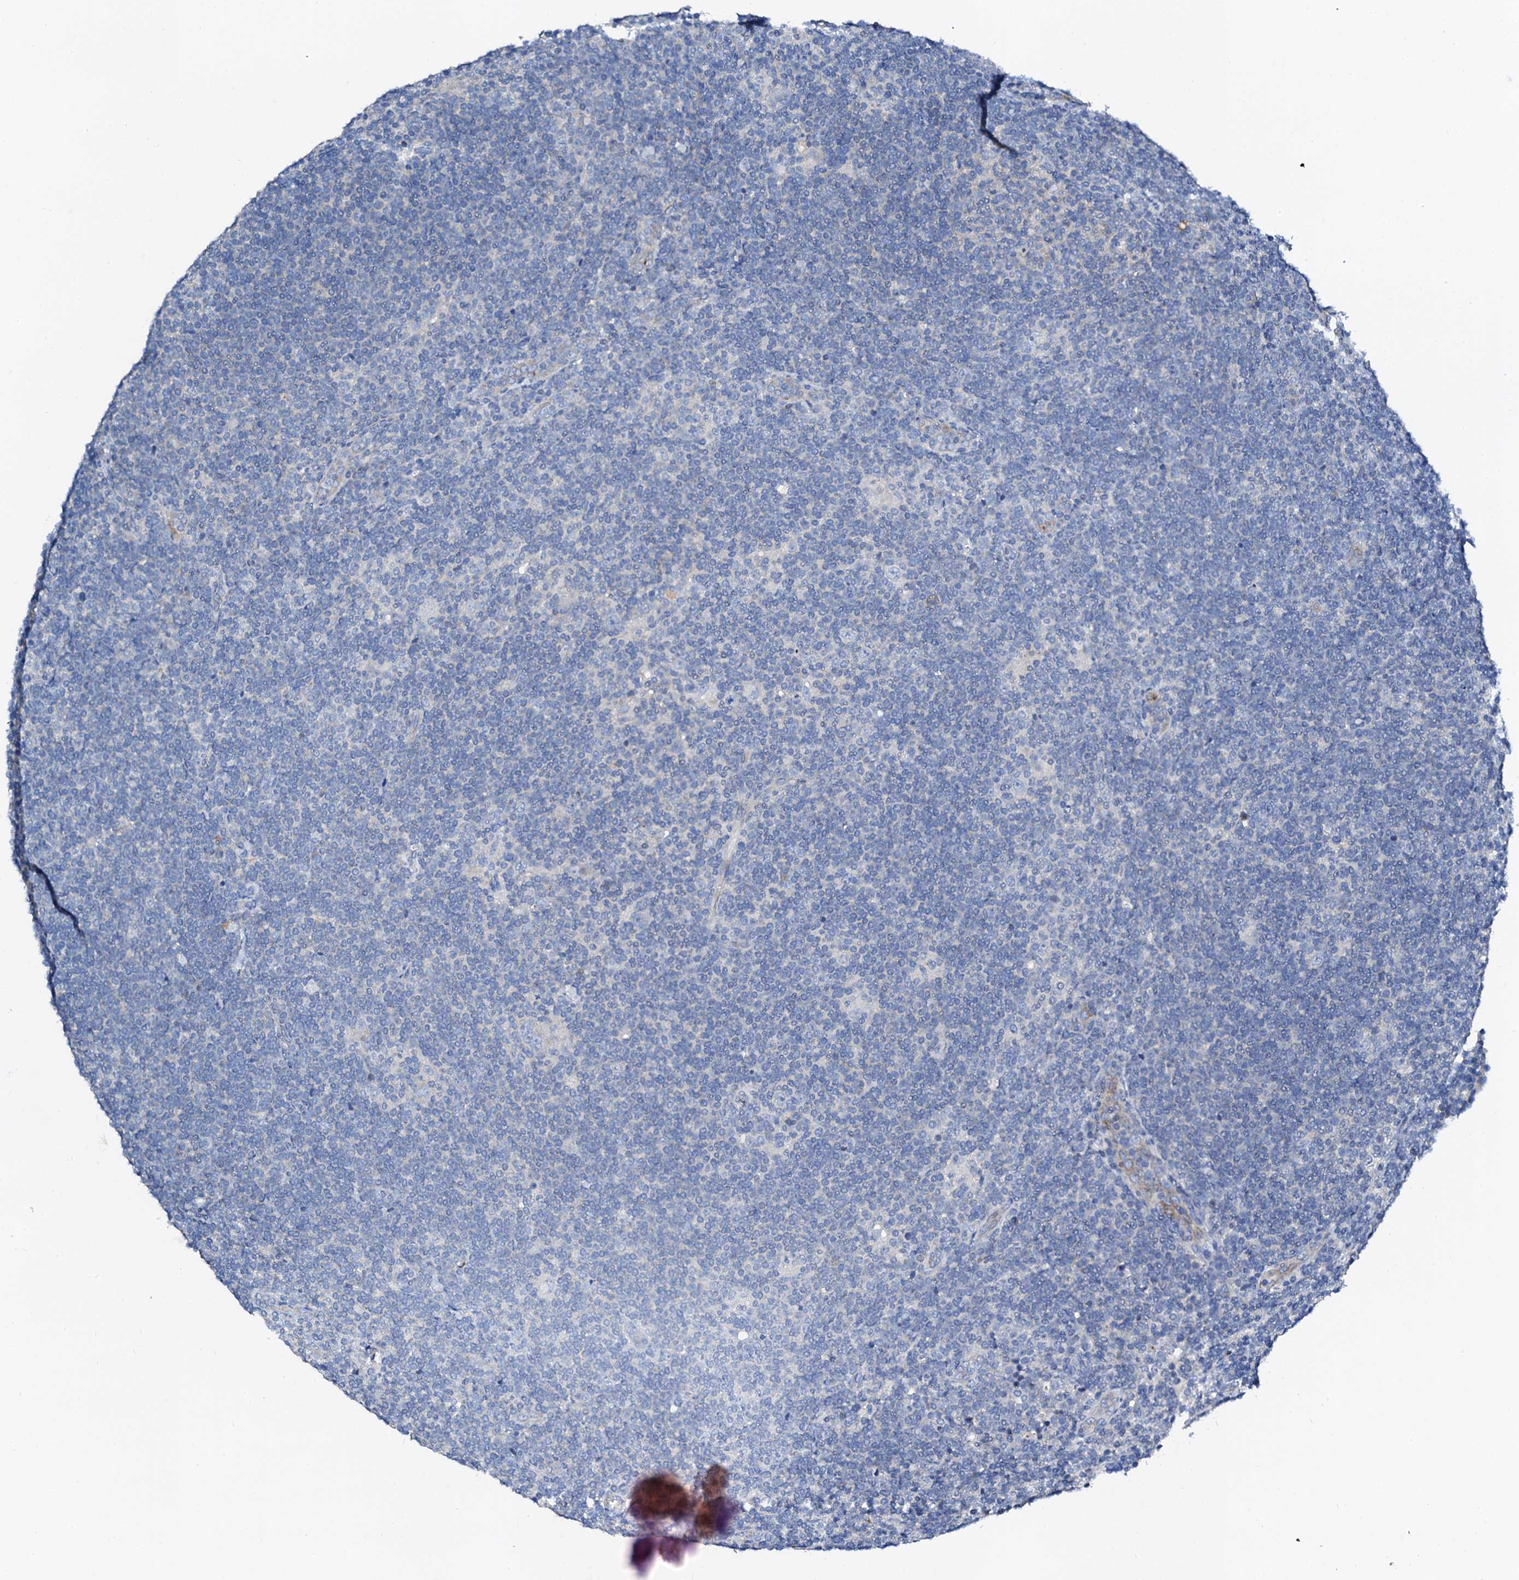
{"staining": {"intensity": "negative", "quantity": "none", "location": "none"}, "tissue": "lymphoma", "cell_type": "Tumor cells", "image_type": "cancer", "snomed": [{"axis": "morphology", "description": "Hodgkin's disease, NOS"}, {"axis": "topography", "description": "Lymph node"}], "caption": "DAB (3,3'-diaminobenzidine) immunohistochemical staining of lymphoma exhibits no significant staining in tumor cells.", "gene": "FIBIN", "patient": {"sex": "female", "age": 57}}